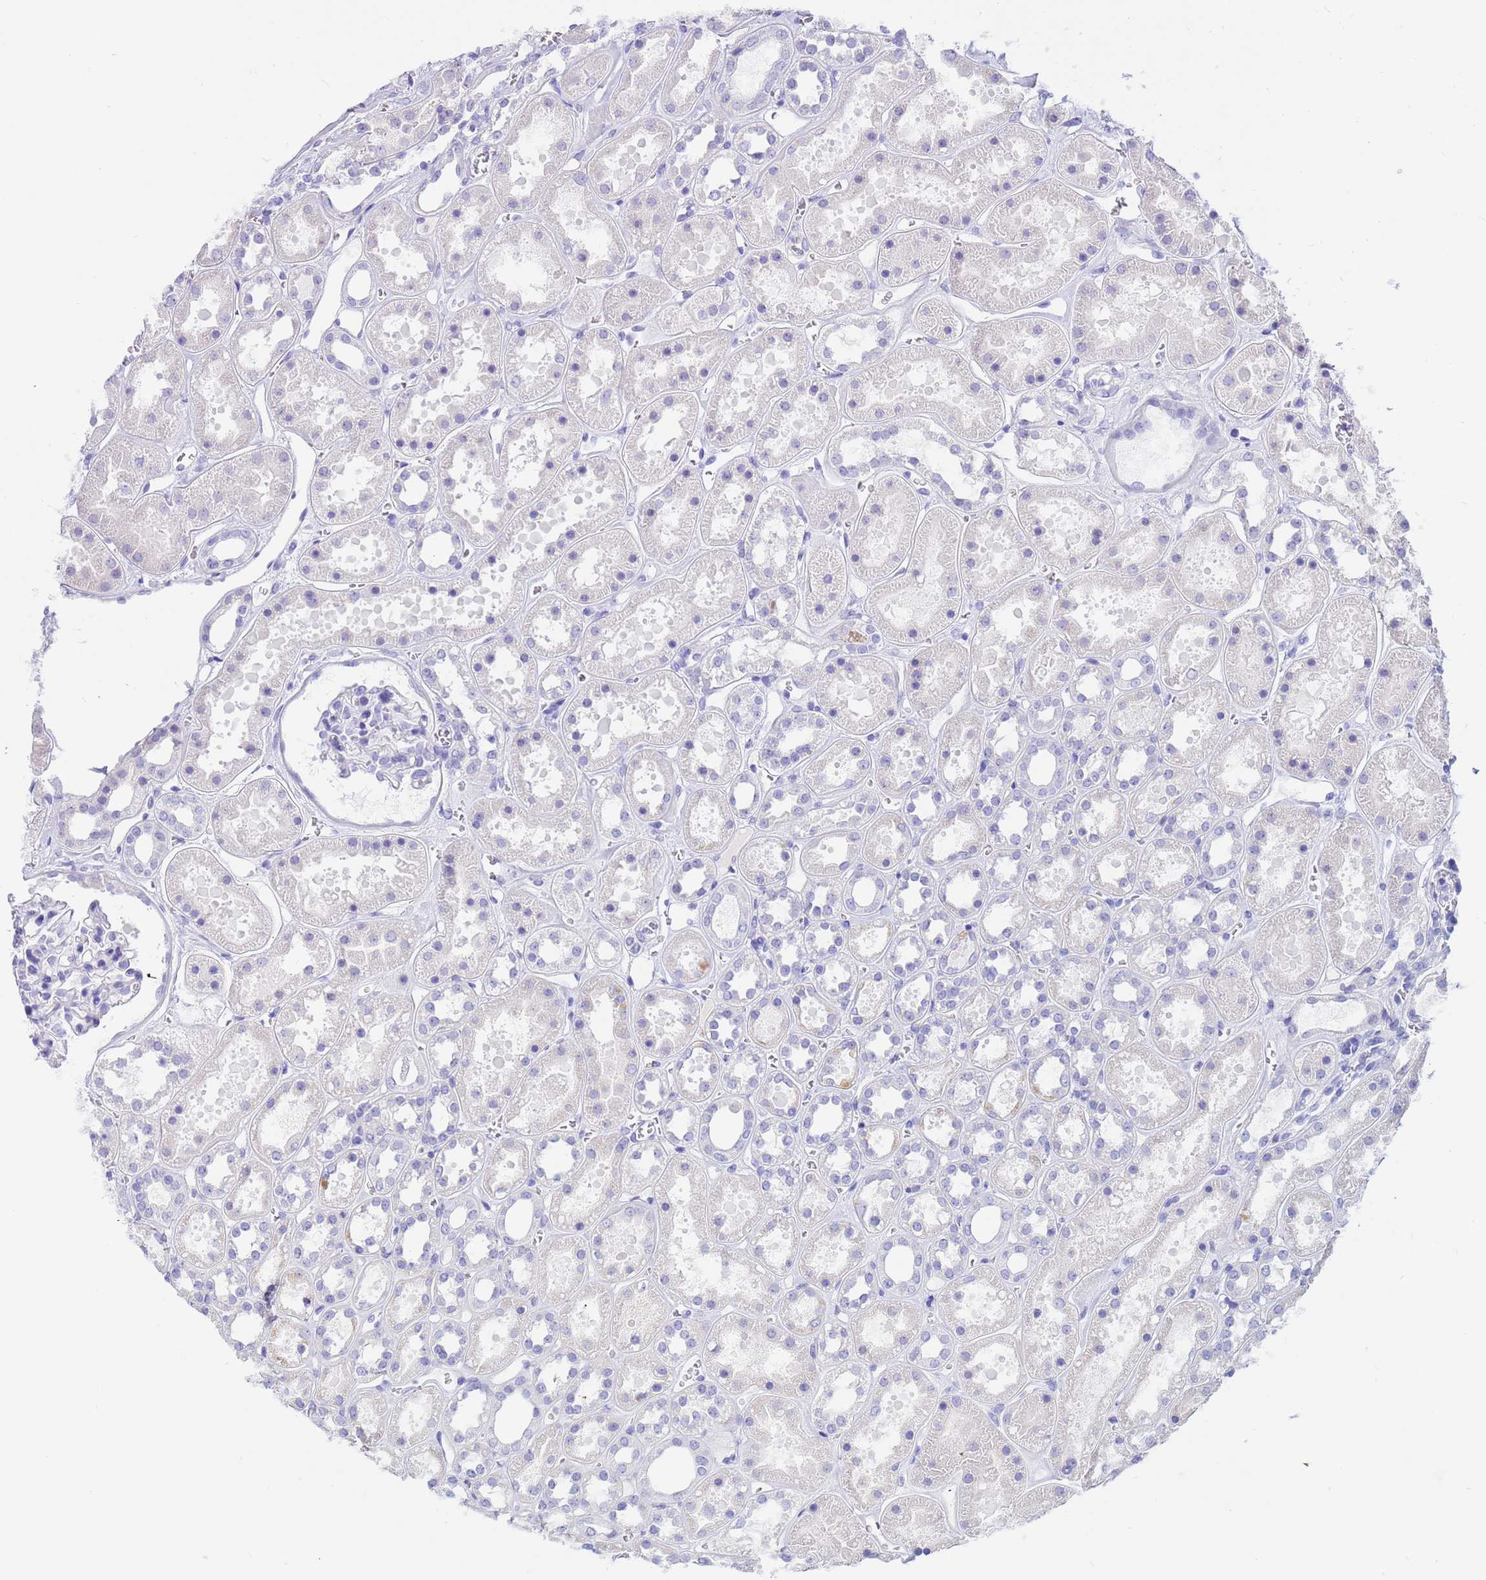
{"staining": {"intensity": "negative", "quantity": "none", "location": "none"}, "tissue": "kidney", "cell_type": "Cells in glomeruli", "image_type": "normal", "snomed": [{"axis": "morphology", "description": "Normal tissue, NOS"}, {"axis": "topography", "description": "Kidney"}], "caption": "Unremarkable kidney was stained to show a protein in brown. There is no significant expression in cells in glomeruli. Nuclei are stained in blue.", "gene": "CPB1", "patient": {"sex": "female", "age": 41}}